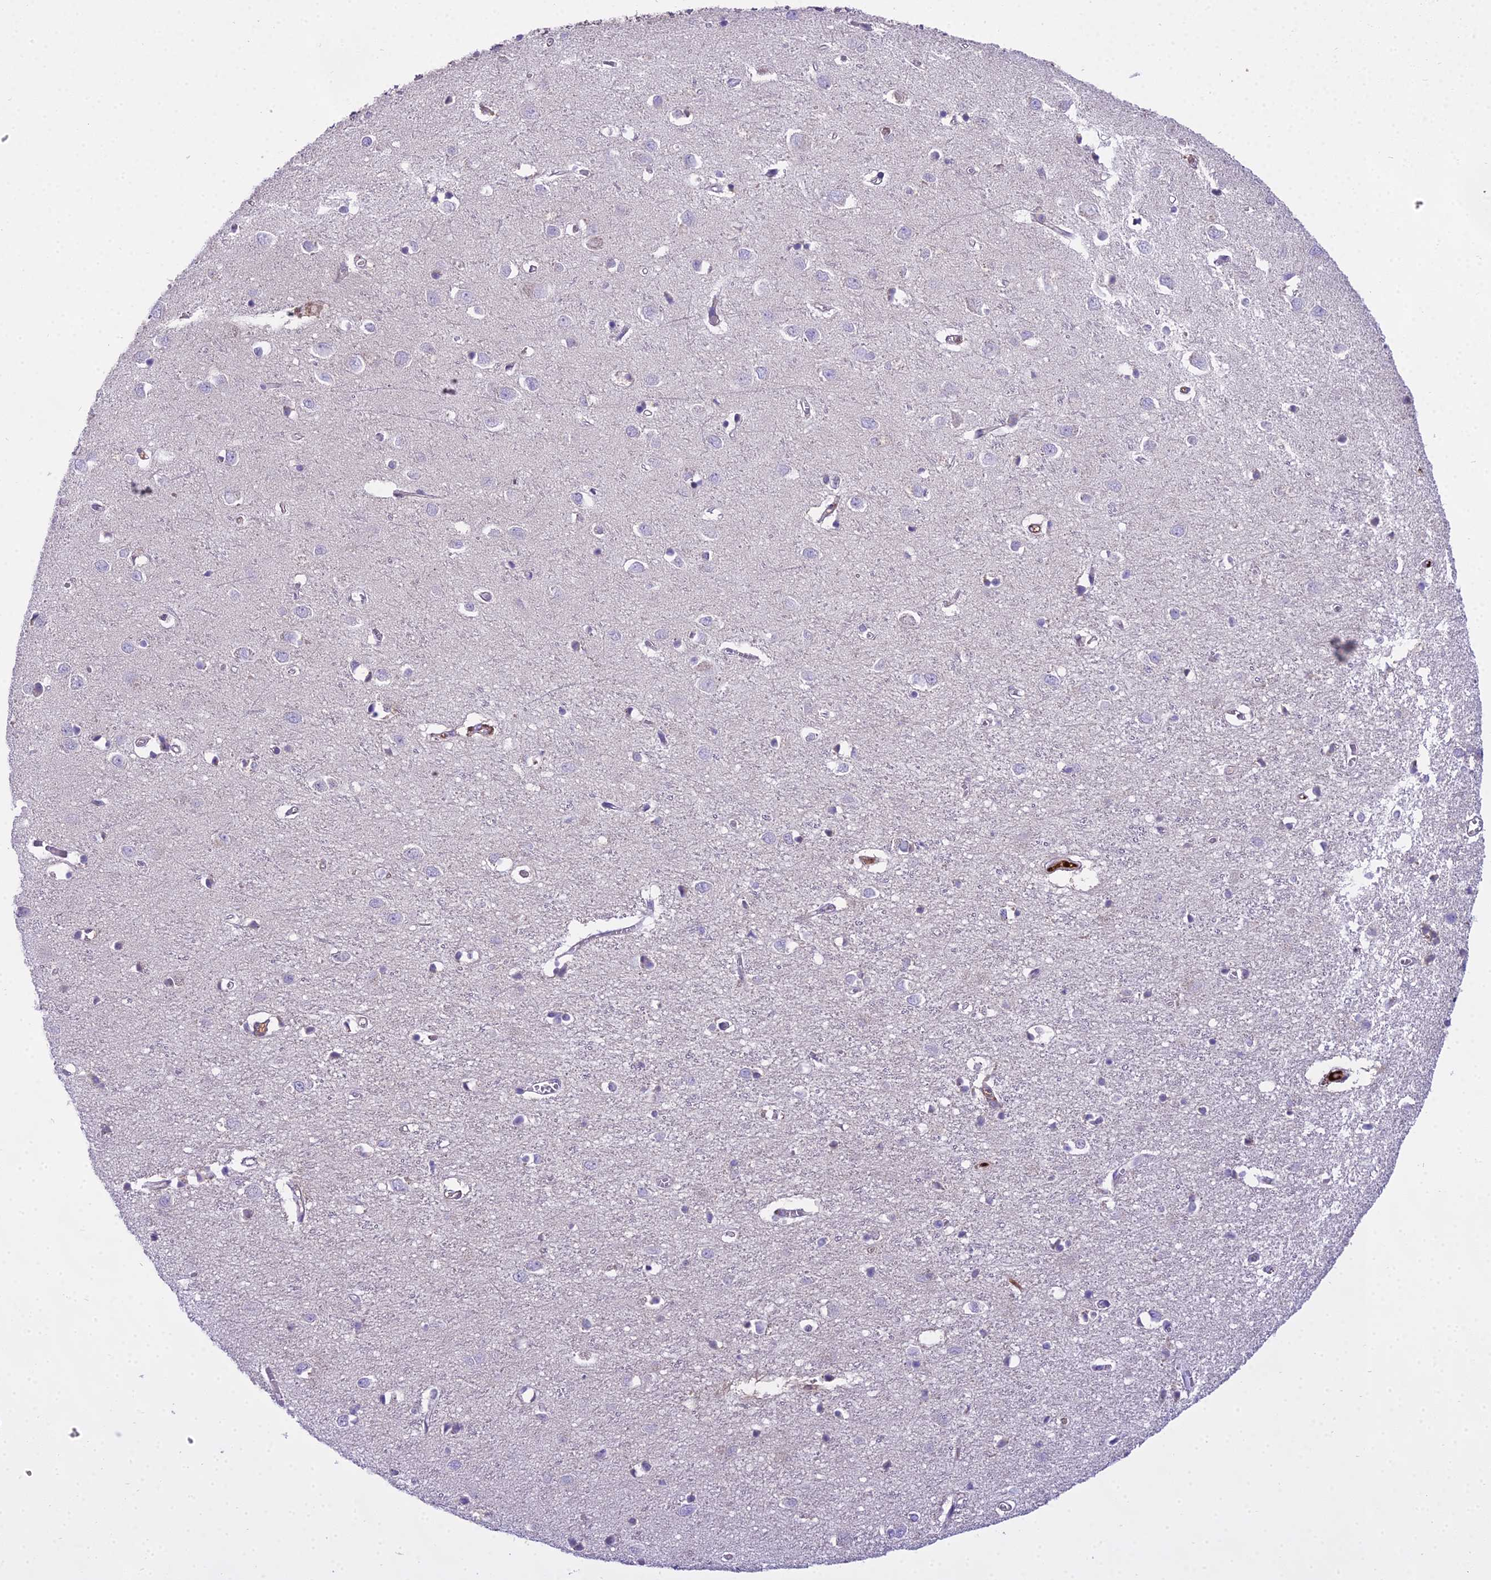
{"staining": {"intensity": "negative", "quantity": "none", "location": "none"}, "tissue": "cerebral cortex", "cell_type": "Endothelial cells", "image_type": "normal", "snomed": [{"axis": "morphology", "description": "Normal tissue, NOS"}, {"axis": "topography", "description": "Cerebral cortex"}], "caption": "The histopathology image displays no significant staining in endothelial cells of cerebral cortex. The staining was performed using DAB to visualize the protein expression in brown, while the nuclei were stained in blue with hematoxylin (Magnification: 20x).", "gene": "MAT2A", "patient": {"sex": "female", "age": 64}}